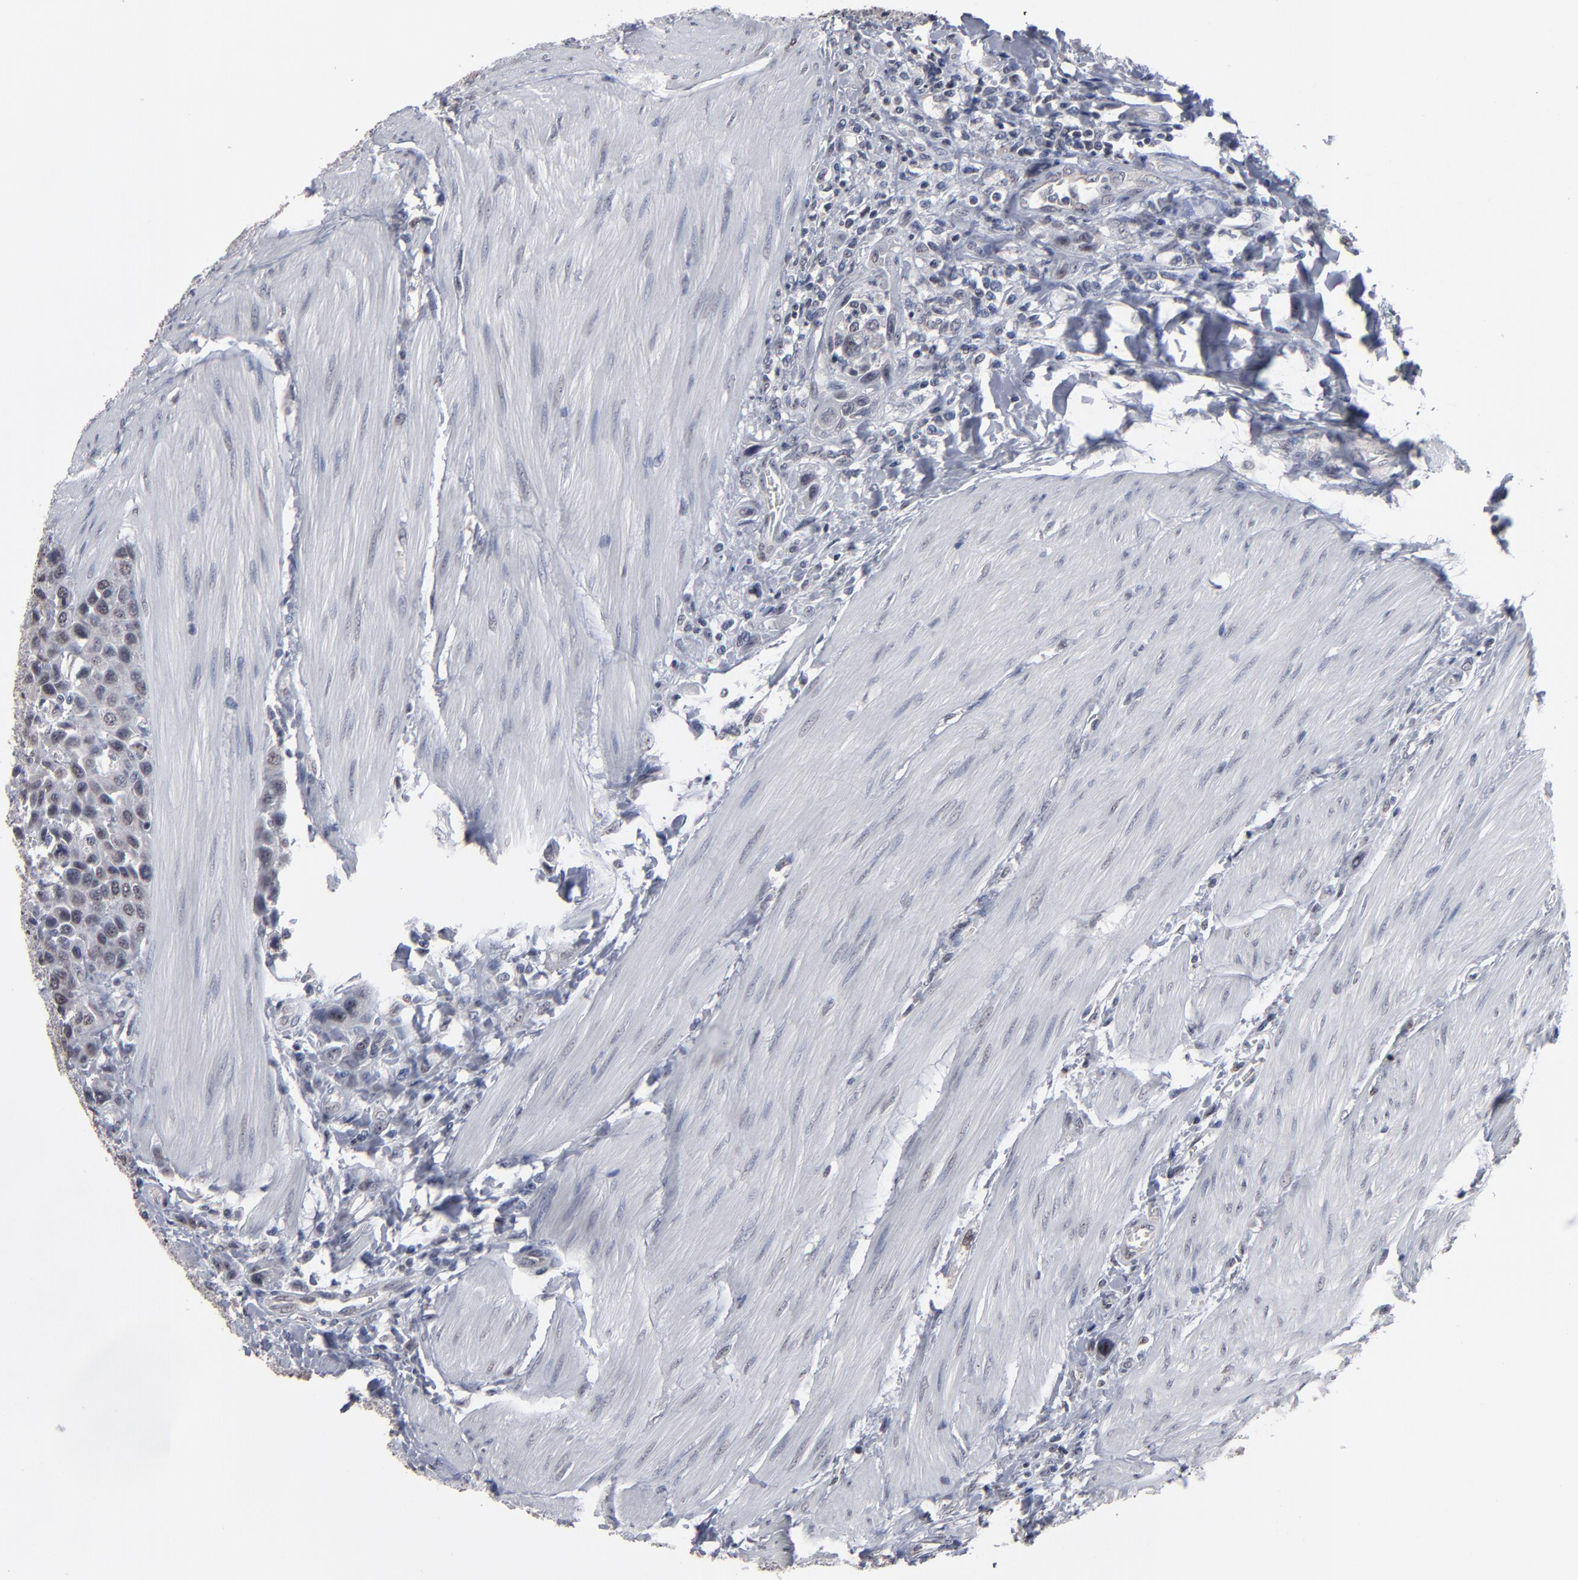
{"staining": {"intensity": "negative", "quantity": "none", "location": "none"}, "tissue": "urothelial cancer", "cell_type": "Tumor cells", "image_type": "cancer", "snomed": [{"axis": "morphology", "description": "Urothelial carcinoma, High grade"}, {"axis": "topography", "description": "Urinary bladder"}], "caption": "Immunohistochemistry photomicrograph of neoplastic tissue: urothelial carcinoma (high-grade) stained with DAB (3,3'-diaminobenzidine) shows no significant protein positivity in tumor cells.", "gene": "SSRP1", "patient": {"sex": "male", "age": 50}}